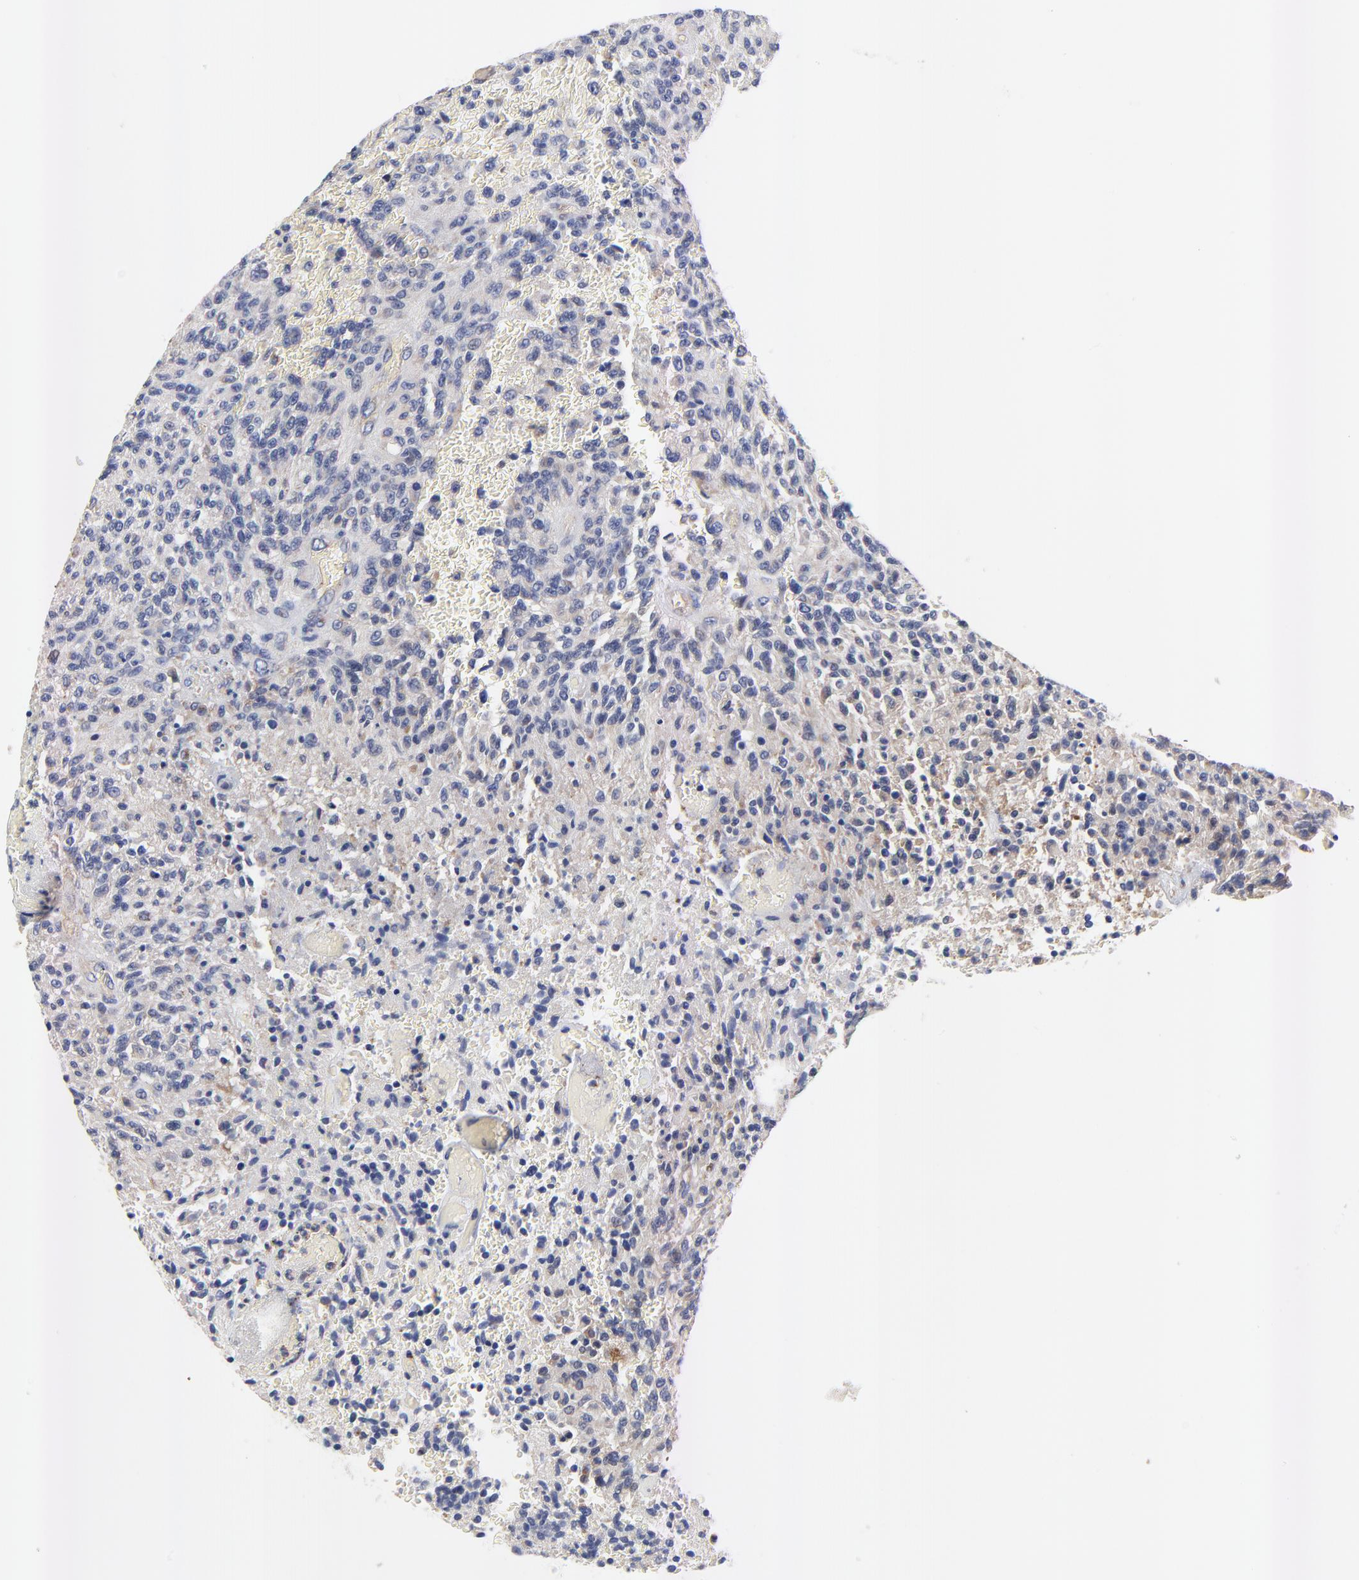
{"staining": {"intensity": "weak", "quantity": "<25%", "location": "cytoplasmic/membranous"}, "tissue": "glioma", "cell_type": "Tumor cells", "image_type": "cancer", "snomed": [{"axis": "morphology", "description": "Normal tissue, NOS"}, {"axis": "morphology", "description": "Glioma, malignant, High grade"}, {"axis": "topography", "description": "Cerebral cortex"}], "caption": "DAB immunohistochemical staining of glioma demonstrates no significant expression in tumor cells.", "gene": "FBXL2", "patient": {"sex": "male", "age": 56}}